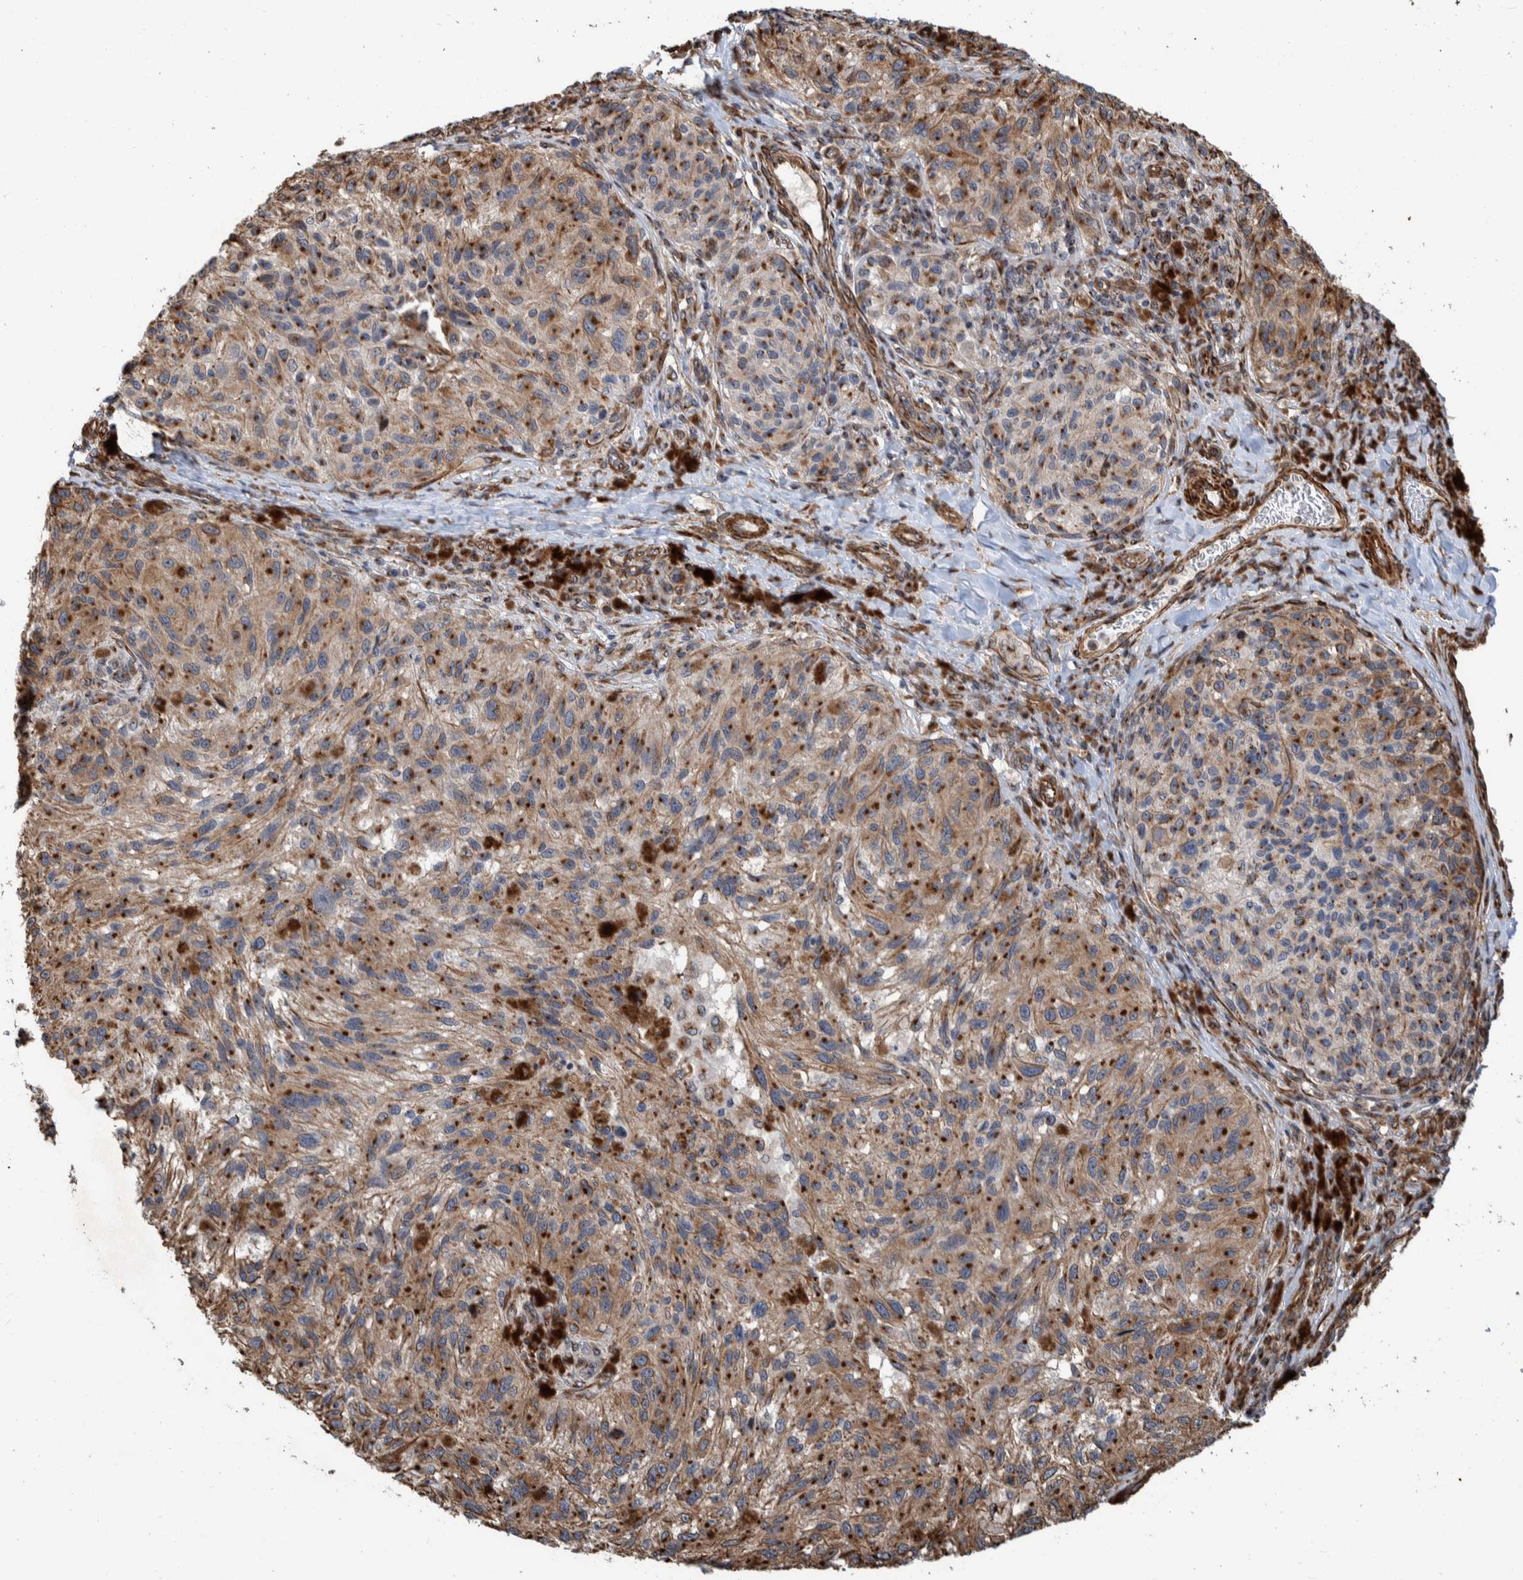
{"staining": {"intensity": "moderate", "quantity": ">75%", "location": "cytoplasmic/membranous"}, "tissue": "melanoma", "cell_type": "Tumor cells", "image_type": "cancer", "snomed": [{"axis": "morphology", "description": "Malignant melanoma, NOS"}, {"axis": "topography", "description": "Skin"}], "caption": "Moderate cytoplasmic/membranous protein positivity is present in about >75% of tumor cells in melanoma. The staining was performed using DAB, with brown indicating positive protein expression. Nuclei are stained blue with hematoxylin.", "gene": "CCDC57", "patient": {"sex": "female", "age": 73}}